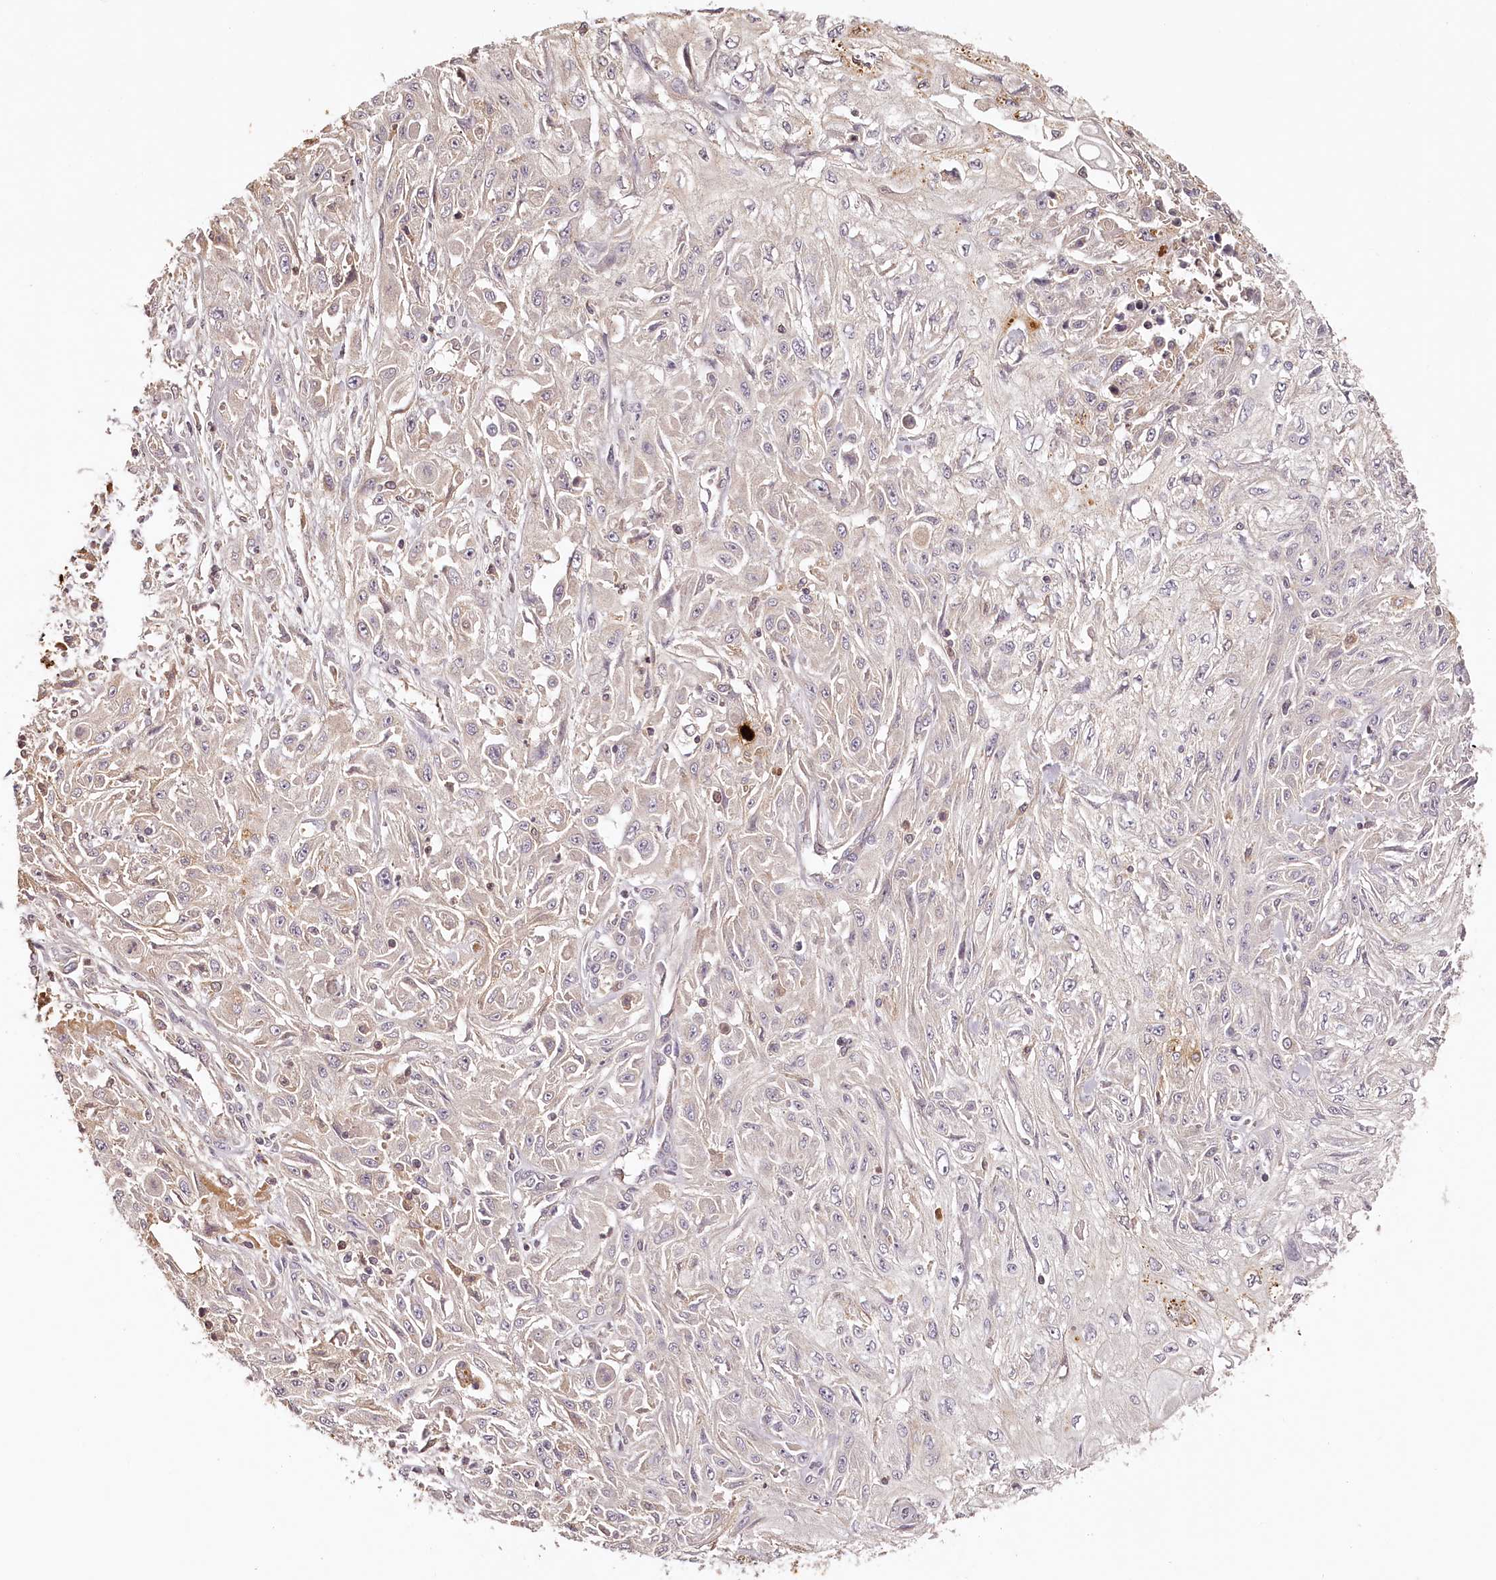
{"staining": {"intensity": "negative", "quantity": "none", "location": "none"}, "tissue": "skin cancer", "cell_type": "Tumor cells", "image_type": "cancer", "snomed": [{"axis": "morphology", "description": "Squamous cell carcinoma, NOS"}, {"axis": "morphology", "description": "Squamous cell carcinoma, metastatic, NOS"}, {"axis": "topography", "description": "Skin"}, {"axis": "topography", "description": "Lymph node"}], "caption": "Image shows no significant protein positivity in tumor cells of skin cancer (squamous cell carcinoma).", "gene": "SYNGR1", "patient": {"sex": "male", "age": 75}}